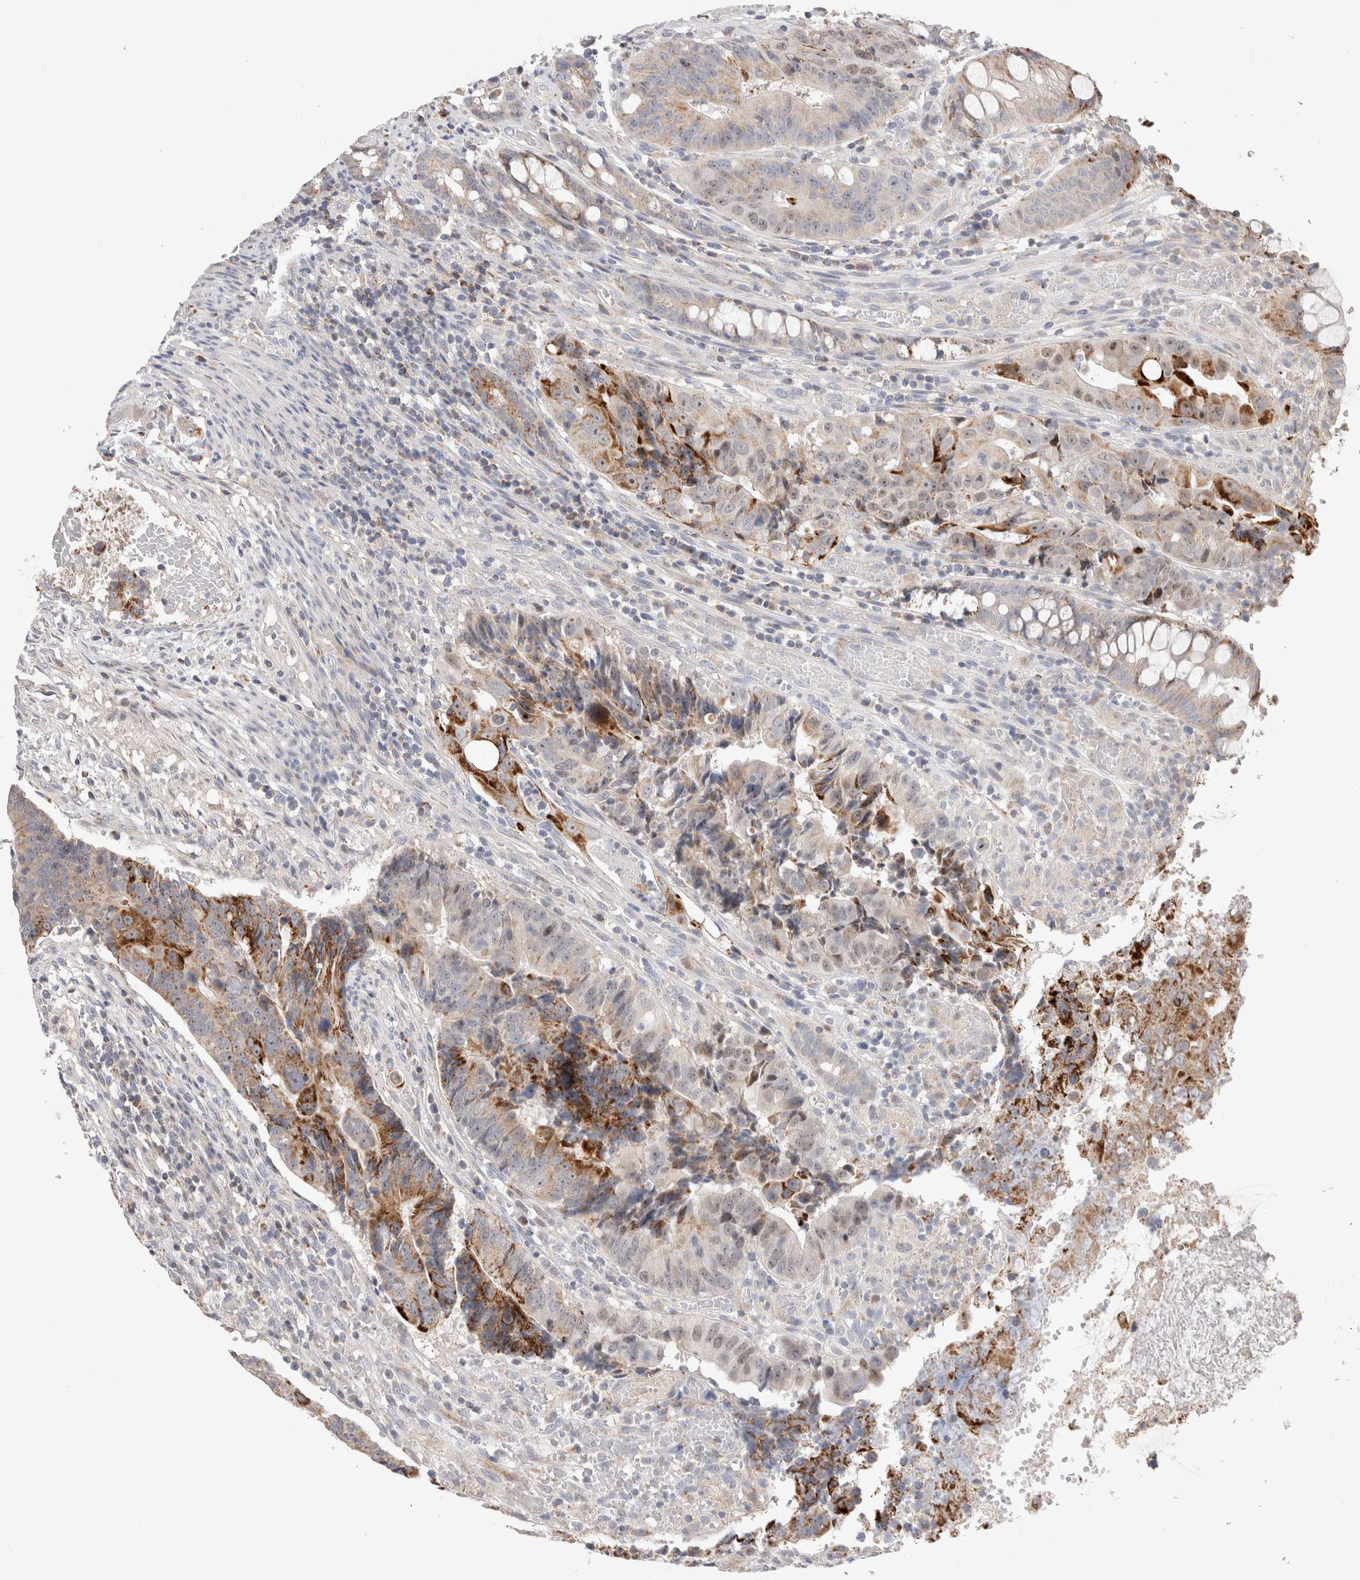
{"staining": {"intensity": "strong", "quantity": "25%-75%", "location": "cytoplasmic/membranous,nuclear"}, "tissue": "colorectal cancer", "cell_type": "Tumor cells", "image_type": "cancer", "snomed": [{"axis": "morphology", "description": "Adenocarcinoma, NOS"}, {"axis": "topography", "description": "Colon"}], "caption": "High-power microscopy captured an immunohistochemistry (IHC) micrograph of adenocarcinoma (colorectal), revealing strong cytoplasmic/membranous and nuclear staining in approximately 25%-75% of tumor cells.", "gene": "CHADL", "patient": {"sex": "female", "age": 57}}